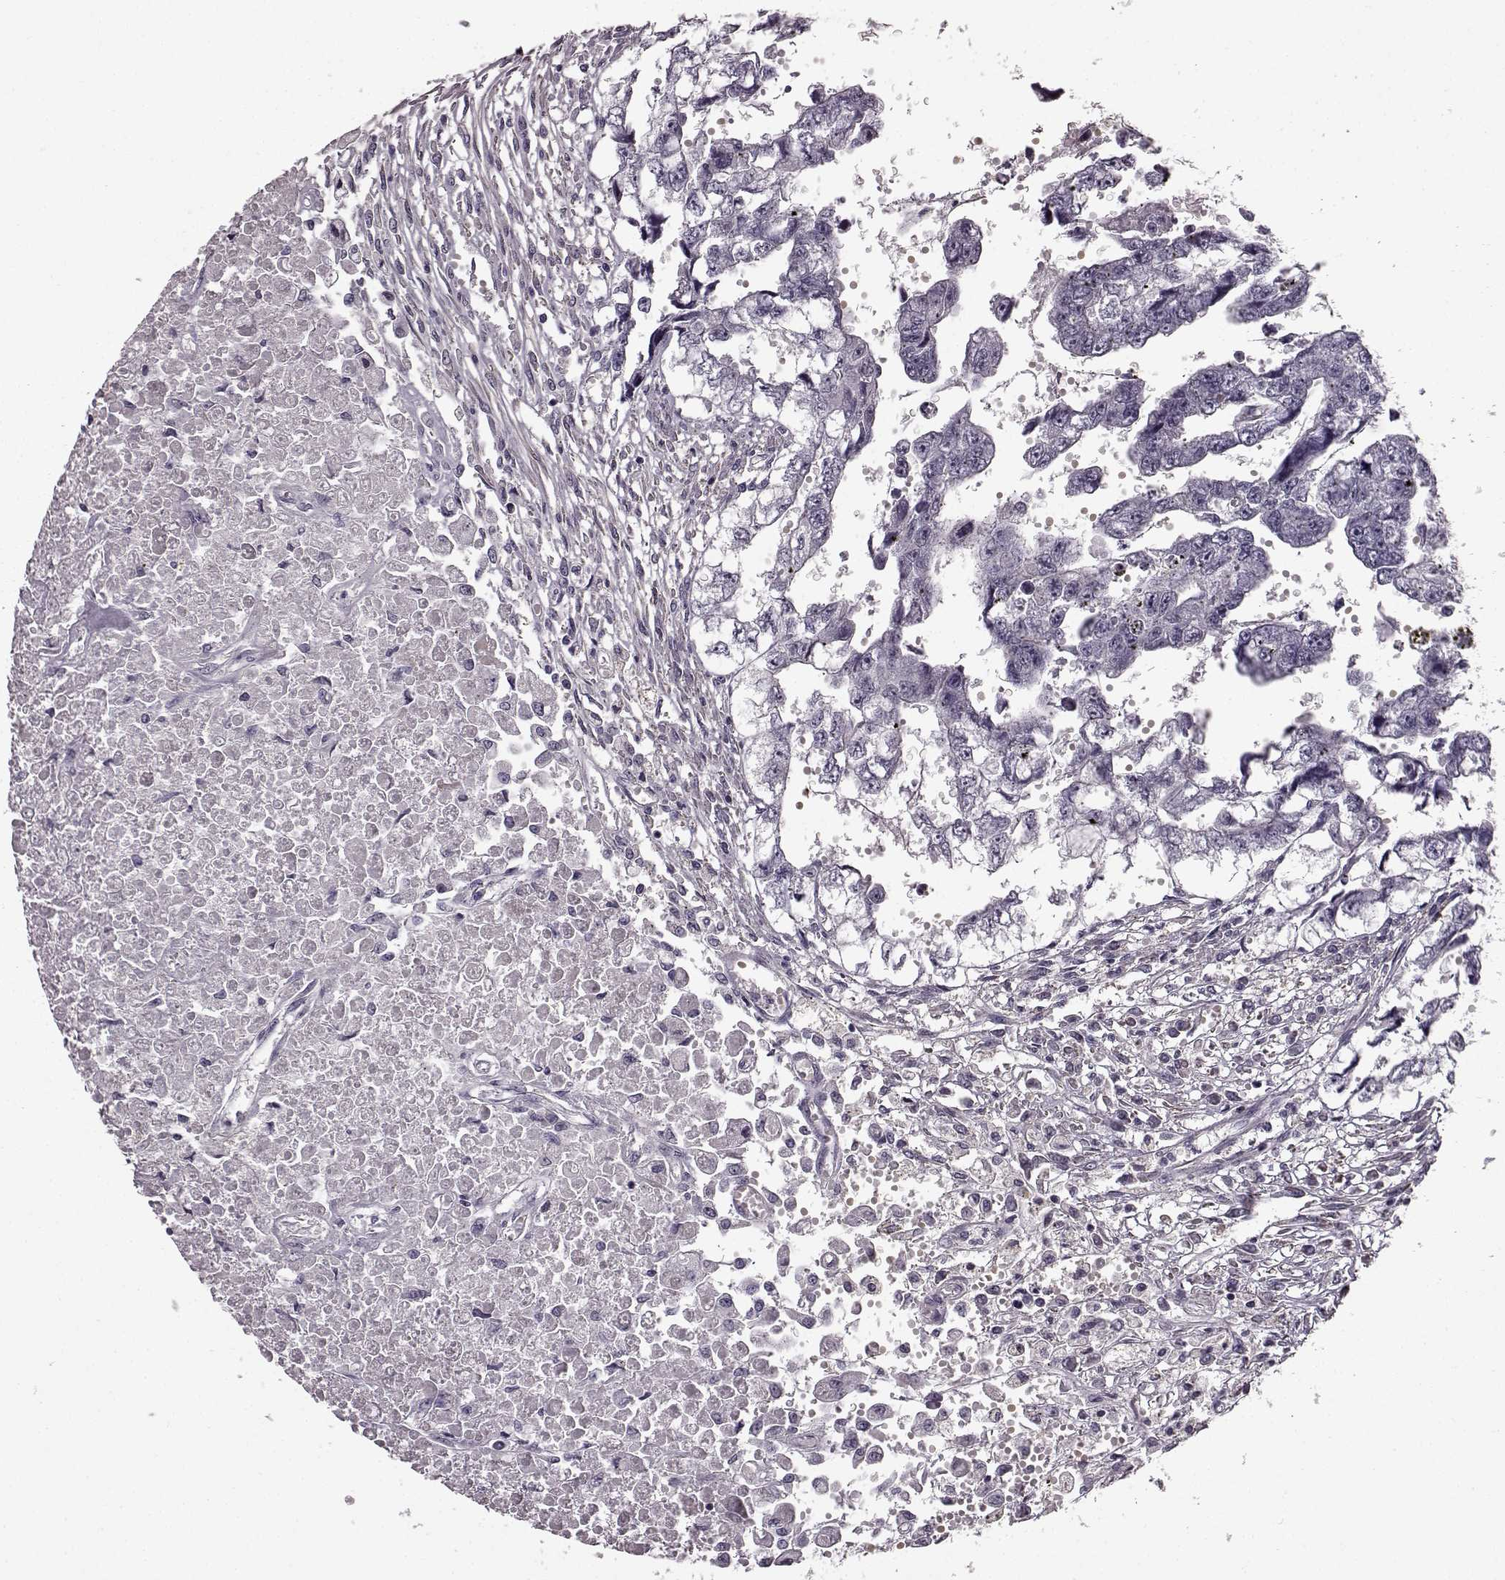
{"staining": {"intensity": "negative", "quantity": "none", "location": "none"}, "tissue": "testis cancer", "cell_type": "Tumor cells", "image_type": "cancer", "snomed": [{"axis": "morphology", "description": "Carcinoma, Embryonal, NOS"}, {"axis": "morphology", "description": "Teratoma, malignant, NOS"}, {"axis": "topography", "description": "Testis"}], "caption": "The IHC histopathology image has no significant positivity in tumor cells of embryonal carcinoma (testis) tissue. The staining is performed using DAB (3,3'-diaminobenzidine) brown chromogen with nuclei counter-stained in using hematoxylin.", "gene": "SLCO3A1", "patient": {"sex": "male", "age": 44}}